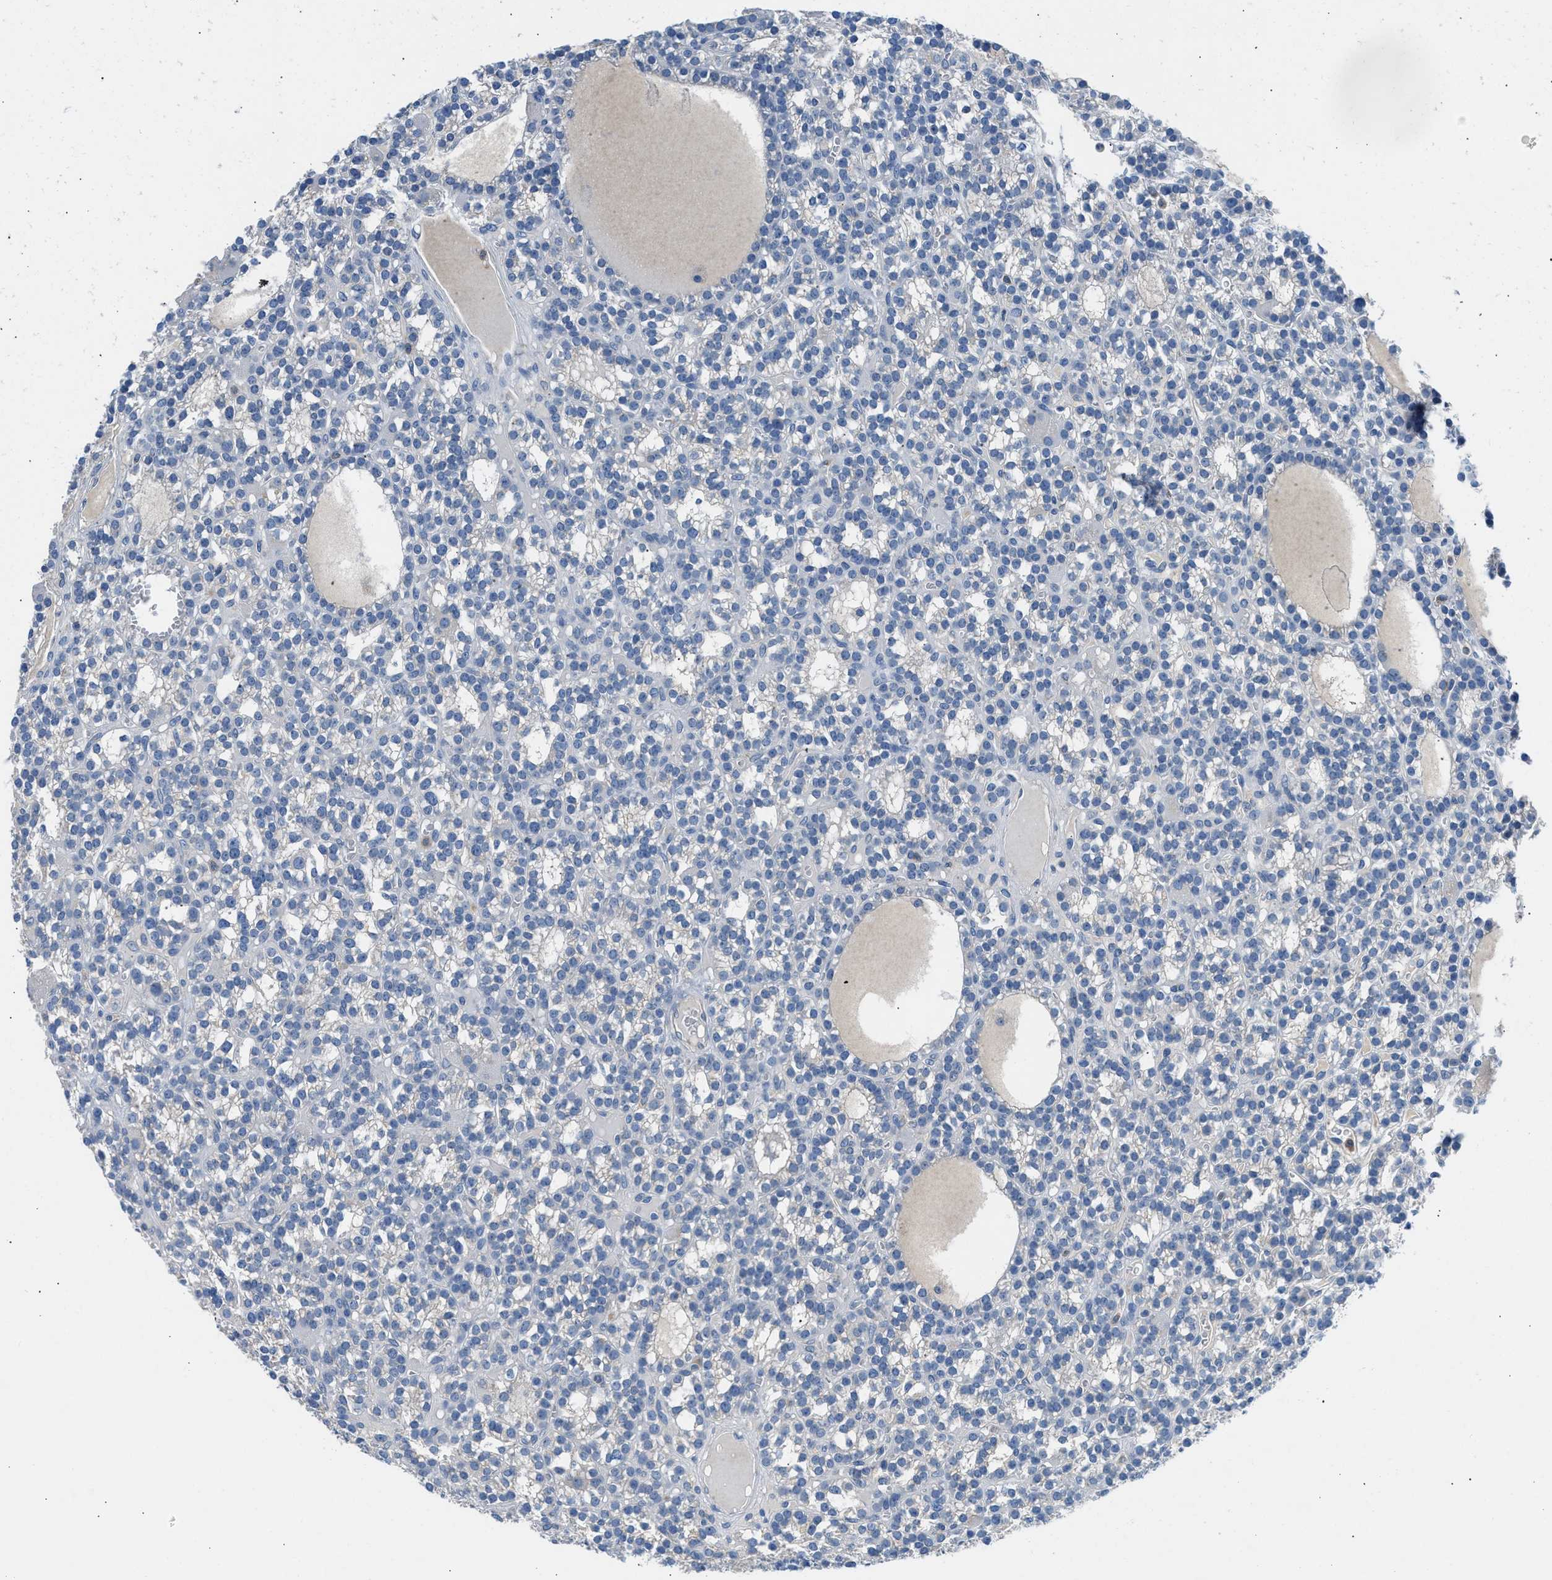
{"staining": {"intensity": "weak", "quantity": "<25%", "location": "cytoplasmic/membranous"}, "tissue": "parathyroid gland", "cell_type": "Glandular cells", "image_type": "normal", "snomed": [{"axis": "morphology", "description": "Normal tissue, NOS"}, {"axis": "morphology", "description": "Adenoma, NOS"}, {"axis": "topography", "description": "Parathyroid gland"}], "caption": "Parathyroid gland stained for a protein using IHC demonstrates no staining glandular cells.", "gene": "BNC2", "patient": {"sex": "female", "age": 58}}